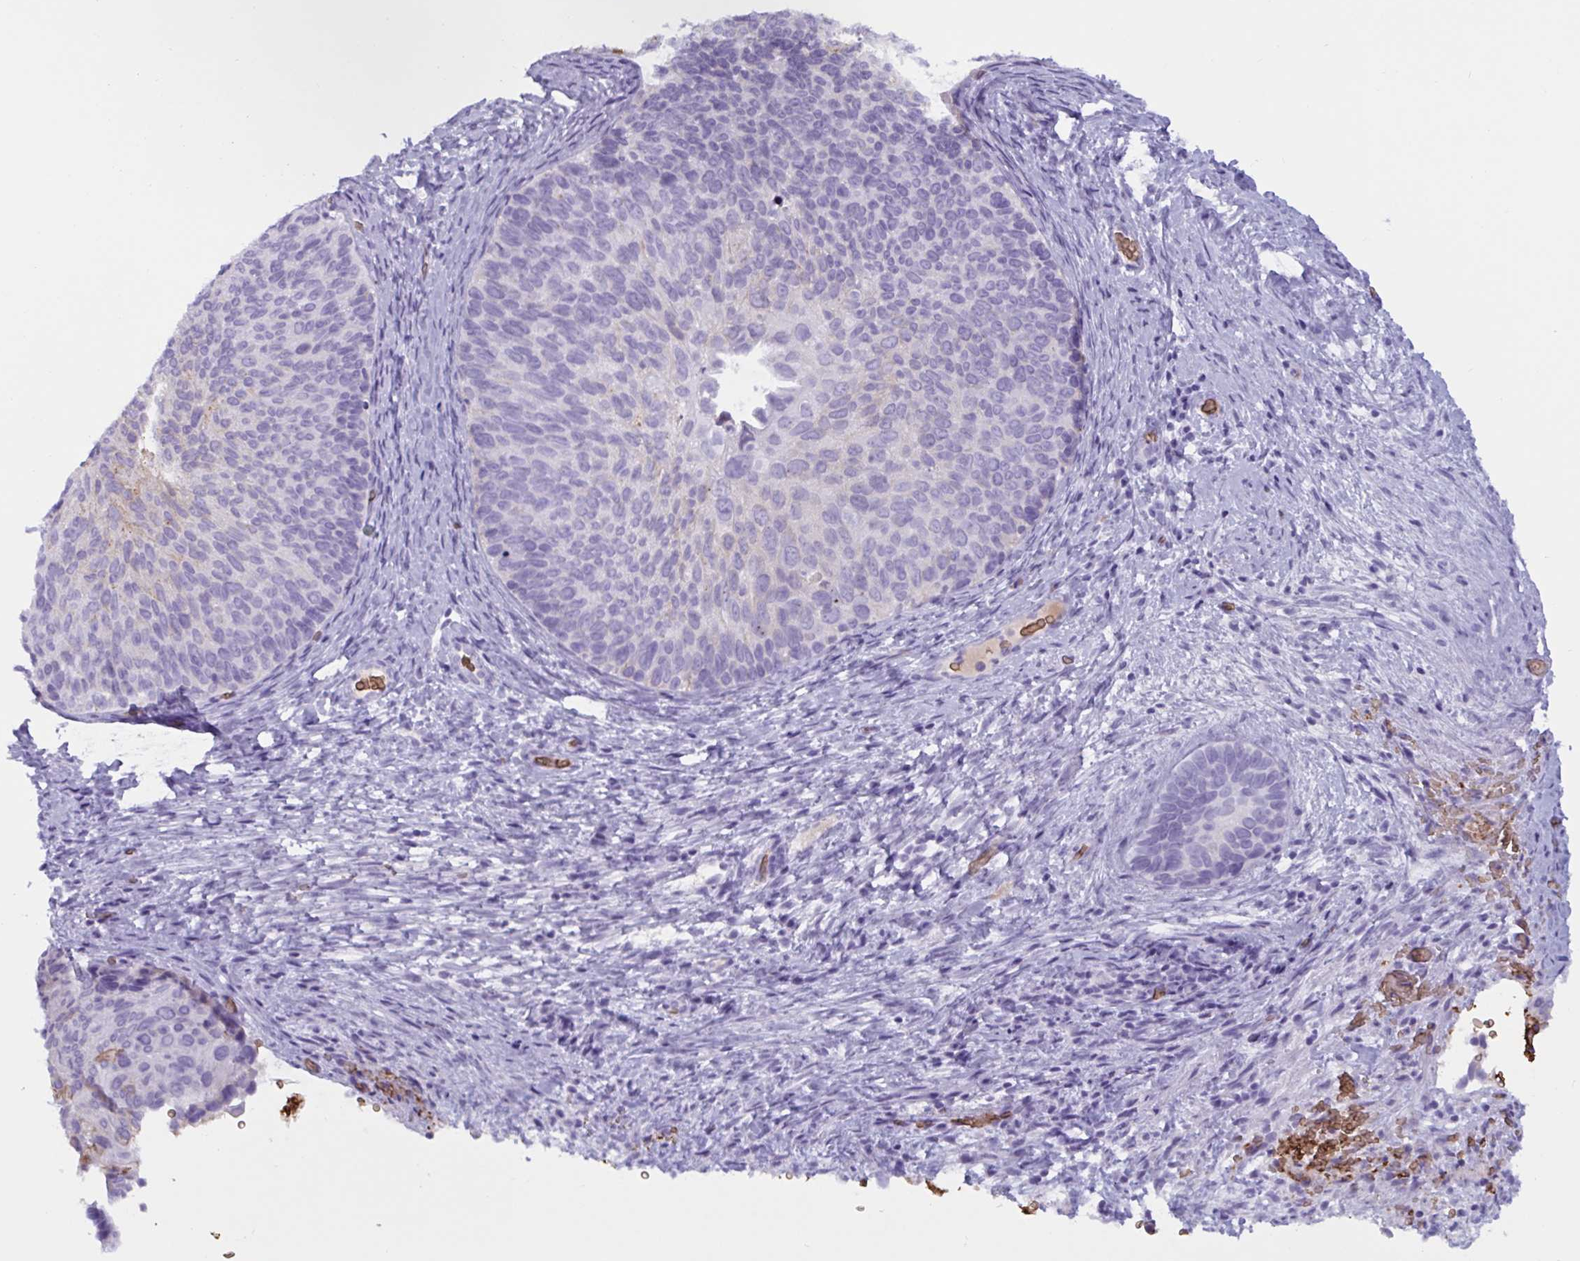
{"staining": {"intensity": "negative", "quantity": "none", "location": "none"}, "tissue": "cervical cancer", "cell_type": "Tumor cells", "image_type": "cancer", "snomed": [{"axis": "morphology", "description": "Squamous cell carcinoma, NOS"}, {"axis": "topography", "description": "Cervix"}], "caption": "The histopathology image demonstrates no staining of tumor cells in cervical squamous cell carcinoma.", "gene": "SLC2A1", "patient": {"sex": "female", "age": 80}}